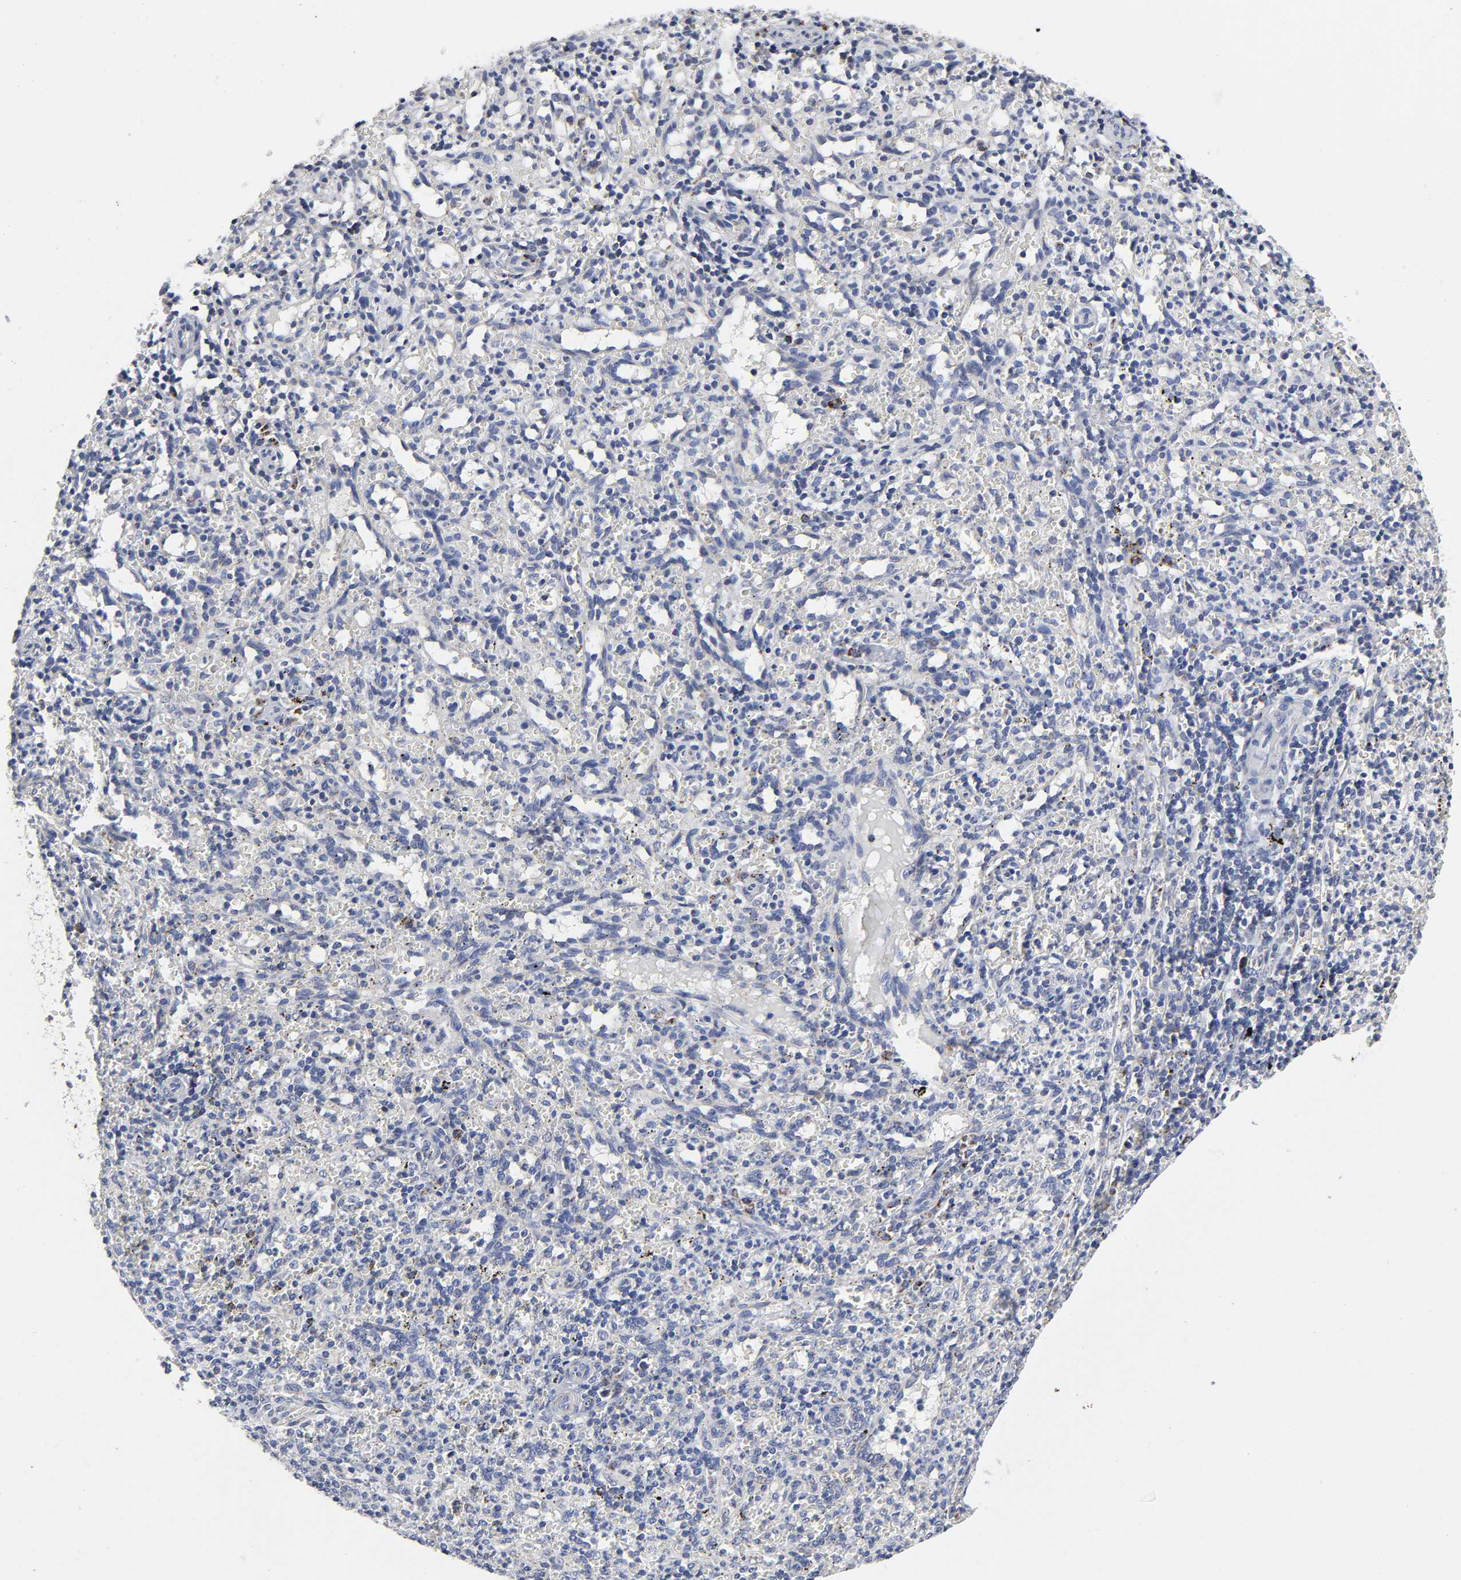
{"staining": {"intensity": "weak", "quantity": "<25%", "location": "cytoplasmic/membranous"}, "tissue": "spleen", "cell_type": "Cells in red pulp", "image_type": "normal", "snomed": [{"axis": "morphology", "description": "Normal tissue, NOS"}, {"axis": "topography", "description": "Spleen"}], "caption": "Immunohistochemistry (IHC) of benign human spleen shows no expression in cells in red pulp. The staining was performed using DAB (3,3'-diaminobenzidine) to visualize the protein expression in brown, while the nuclei were stained in blue with hematoxylin (Magnification: 20x).", "gene": "AOPEP", "patient": {"sex": "female", "age": 74}}